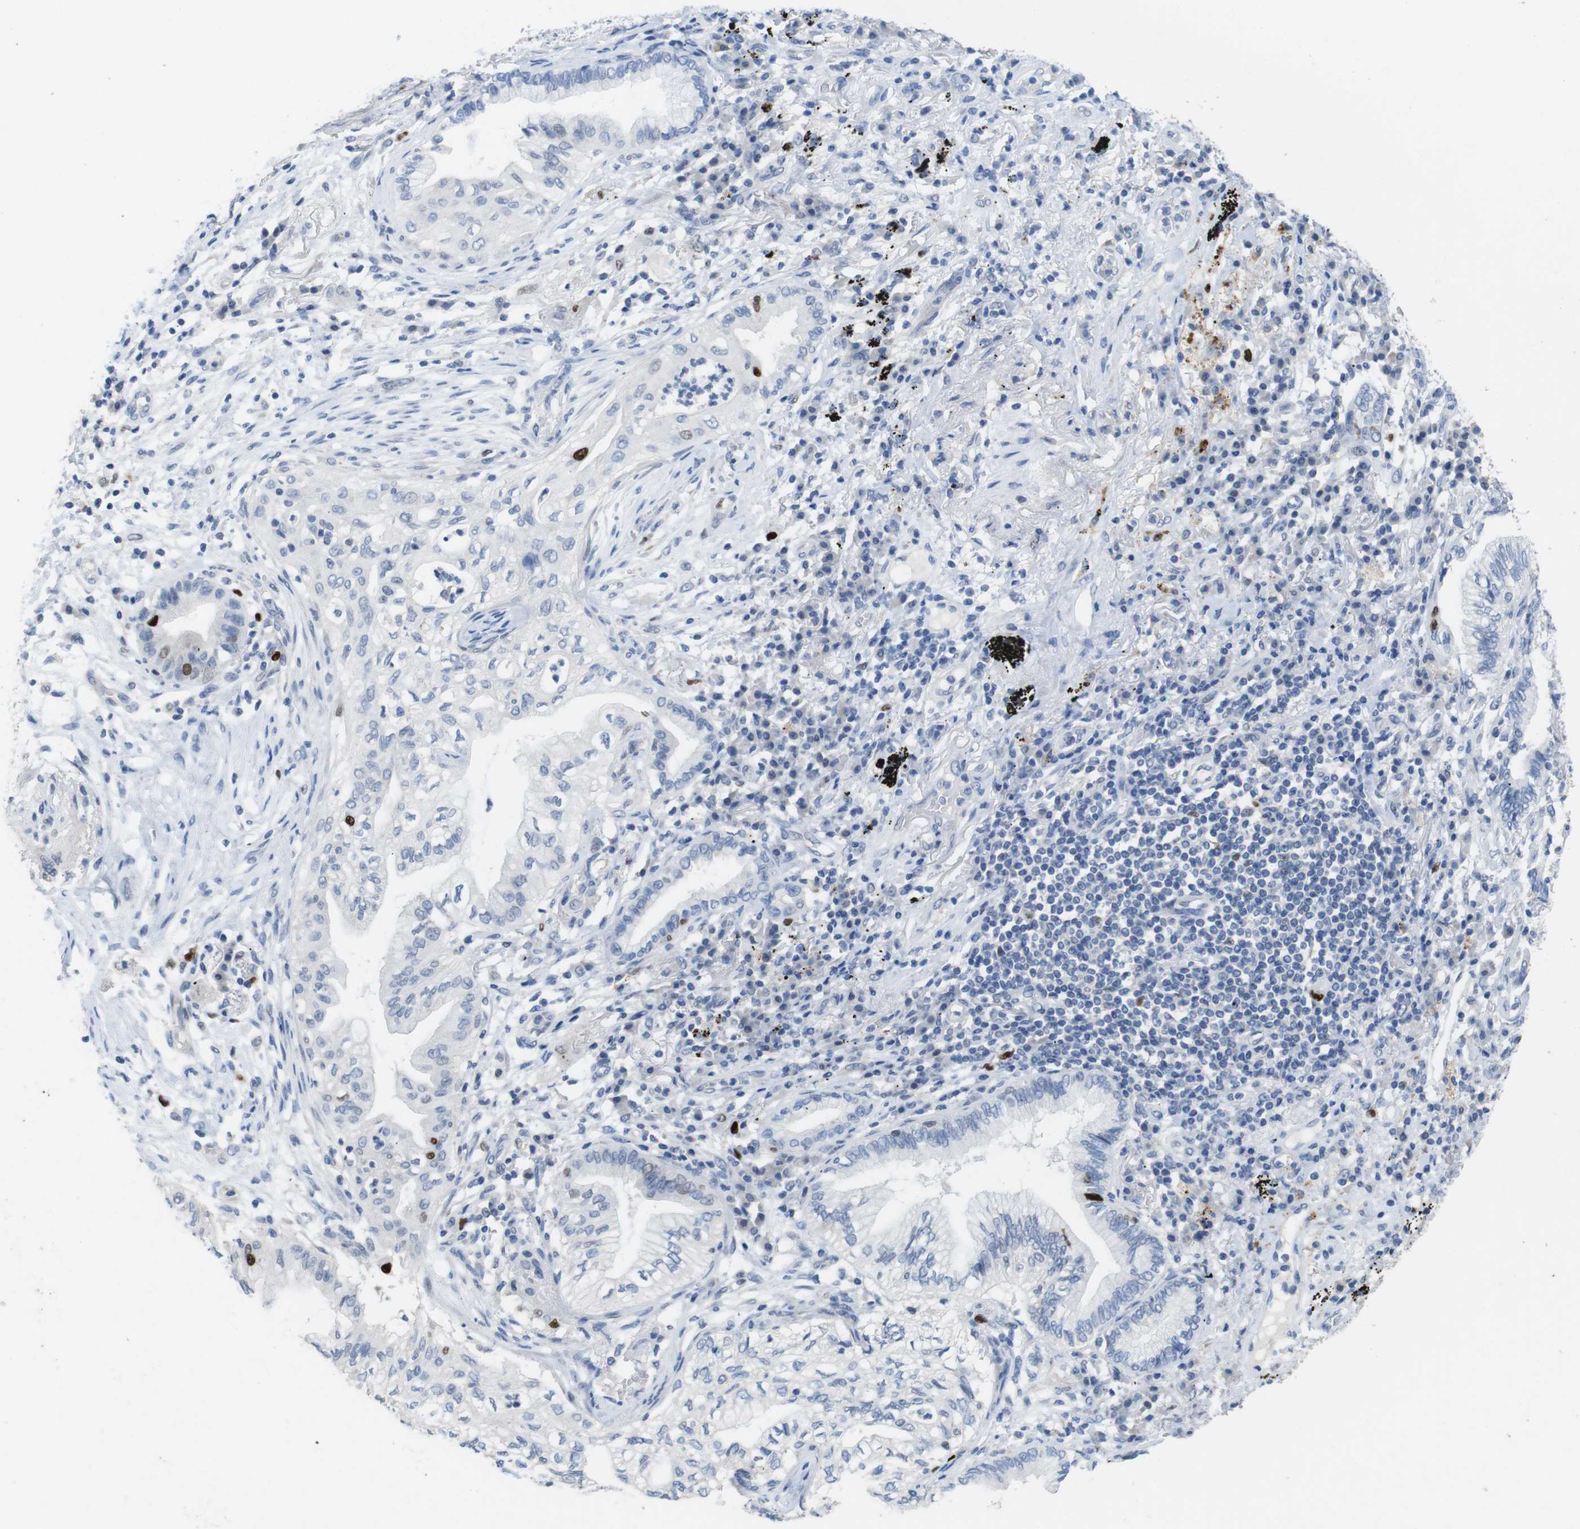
{"staining": {"intensity": "negative", "quantity": "none", "location": "none"}, "tissue": "lung cancer", "cell_type": "Tumor cells", "image_type": "cancer", "snomed": [{"axis": "morphology", "description": "Normal tissue, NOS"}, {"axis": "morphology", "description": "Adenocarcinoma, NOS"}, {"axis": "topography", "description": "Bronchus"}, {"axis": "topography", "description": "Lung"}], "caption": "This is a image of immunohistochemistry (IHC) staining of lung cancer, which shows no staining in tumor cells.", "gene": "KPNA2", "patient": {"sex": "female", "age": 70}}